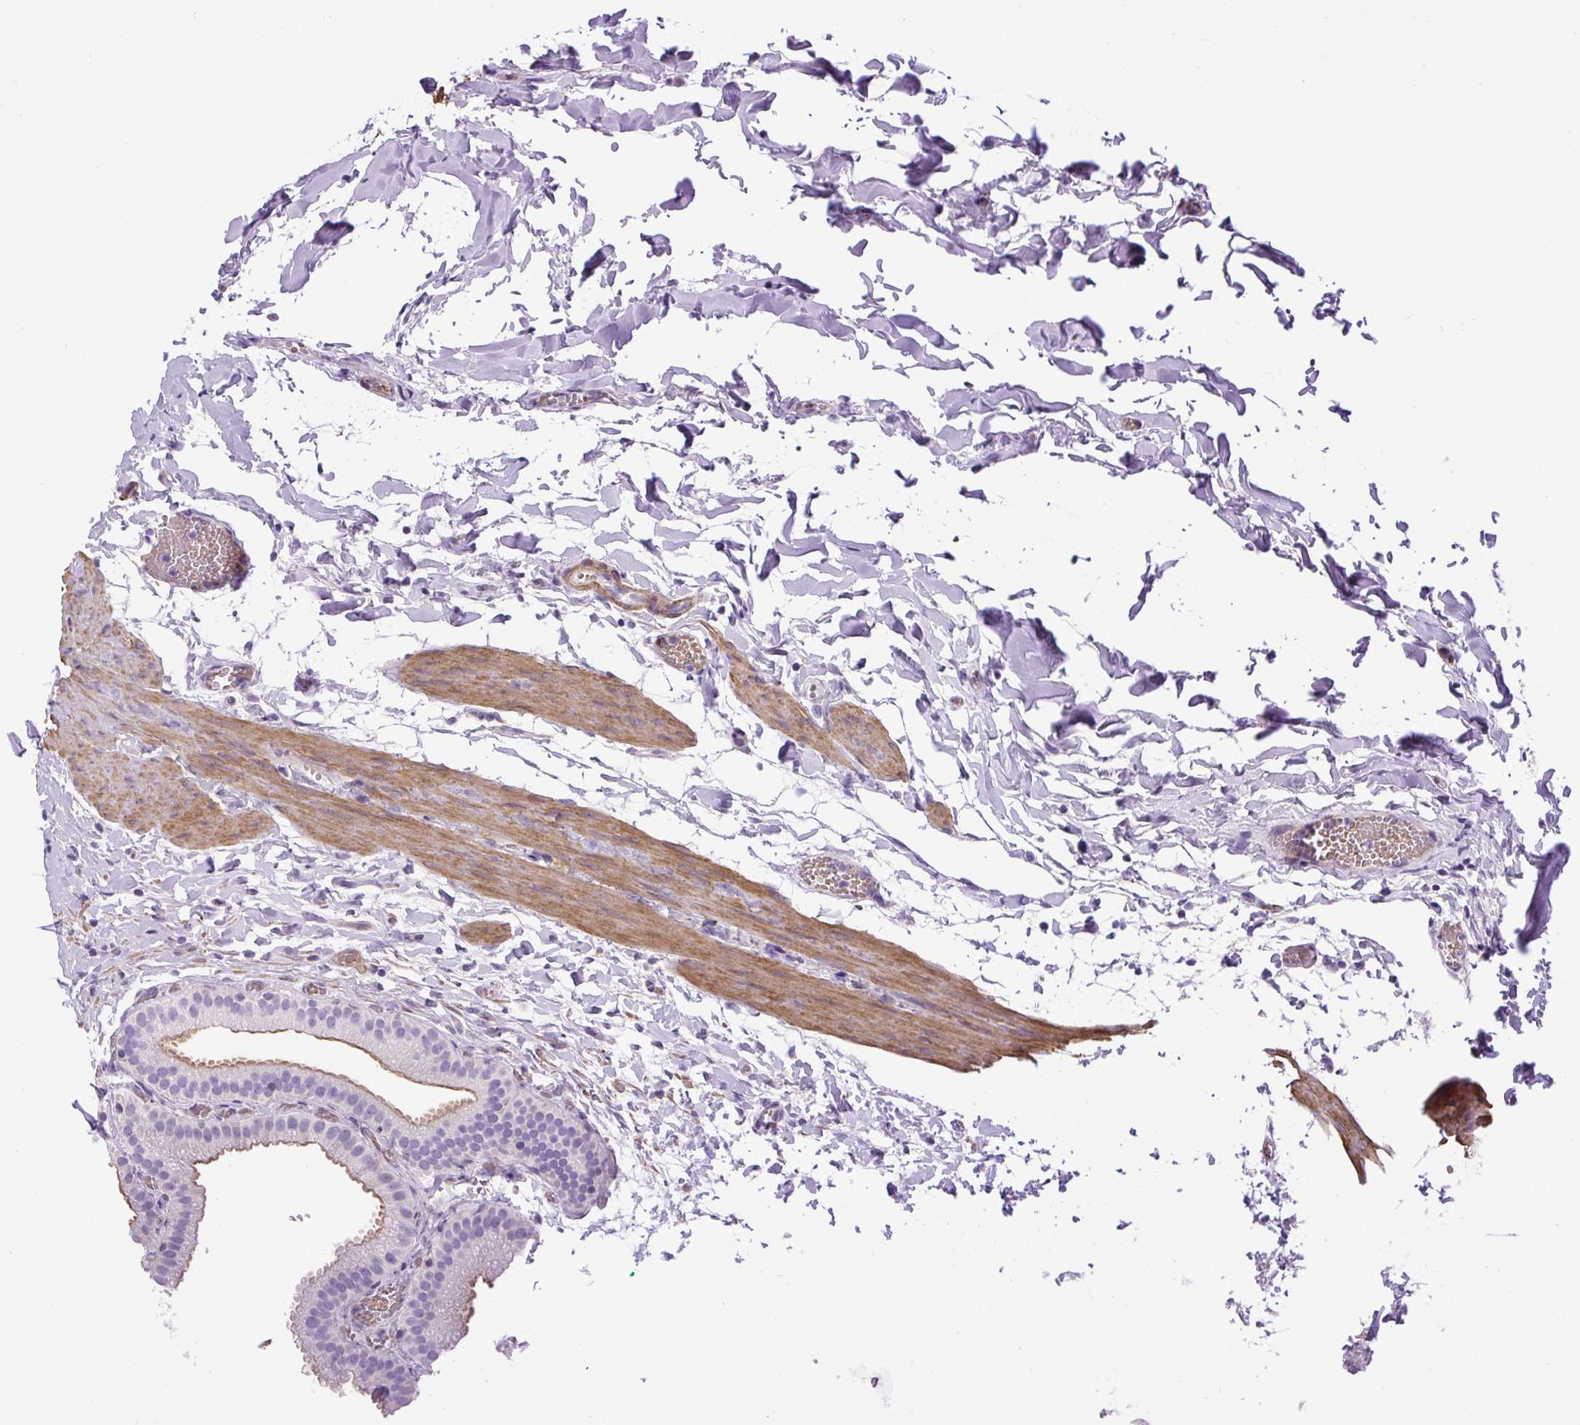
{"staining": {"intensity": "weak", "quantity": "25%-75%", "location": "cytoplasmic/membranous"}, "tissue": "gallbladder", "cell_type": "Glandular cells", "image_type": "normal", "snomed": [{"axis": "morphology", "description": "Normal tissue, NOS"}, {"axis": "topography", "description": "Gallbladder"}], "caption": "Gallbladder was stained to show a protein in brown. There is low levels of weak cytoplasmic/membranous staining in approximately 25%-75% of glandular cells. (brown staining indicates protein expression, while blue staining denotes nuclei).", "gene": "VWA7", "patient": {"sex": "female", "age": 63}}